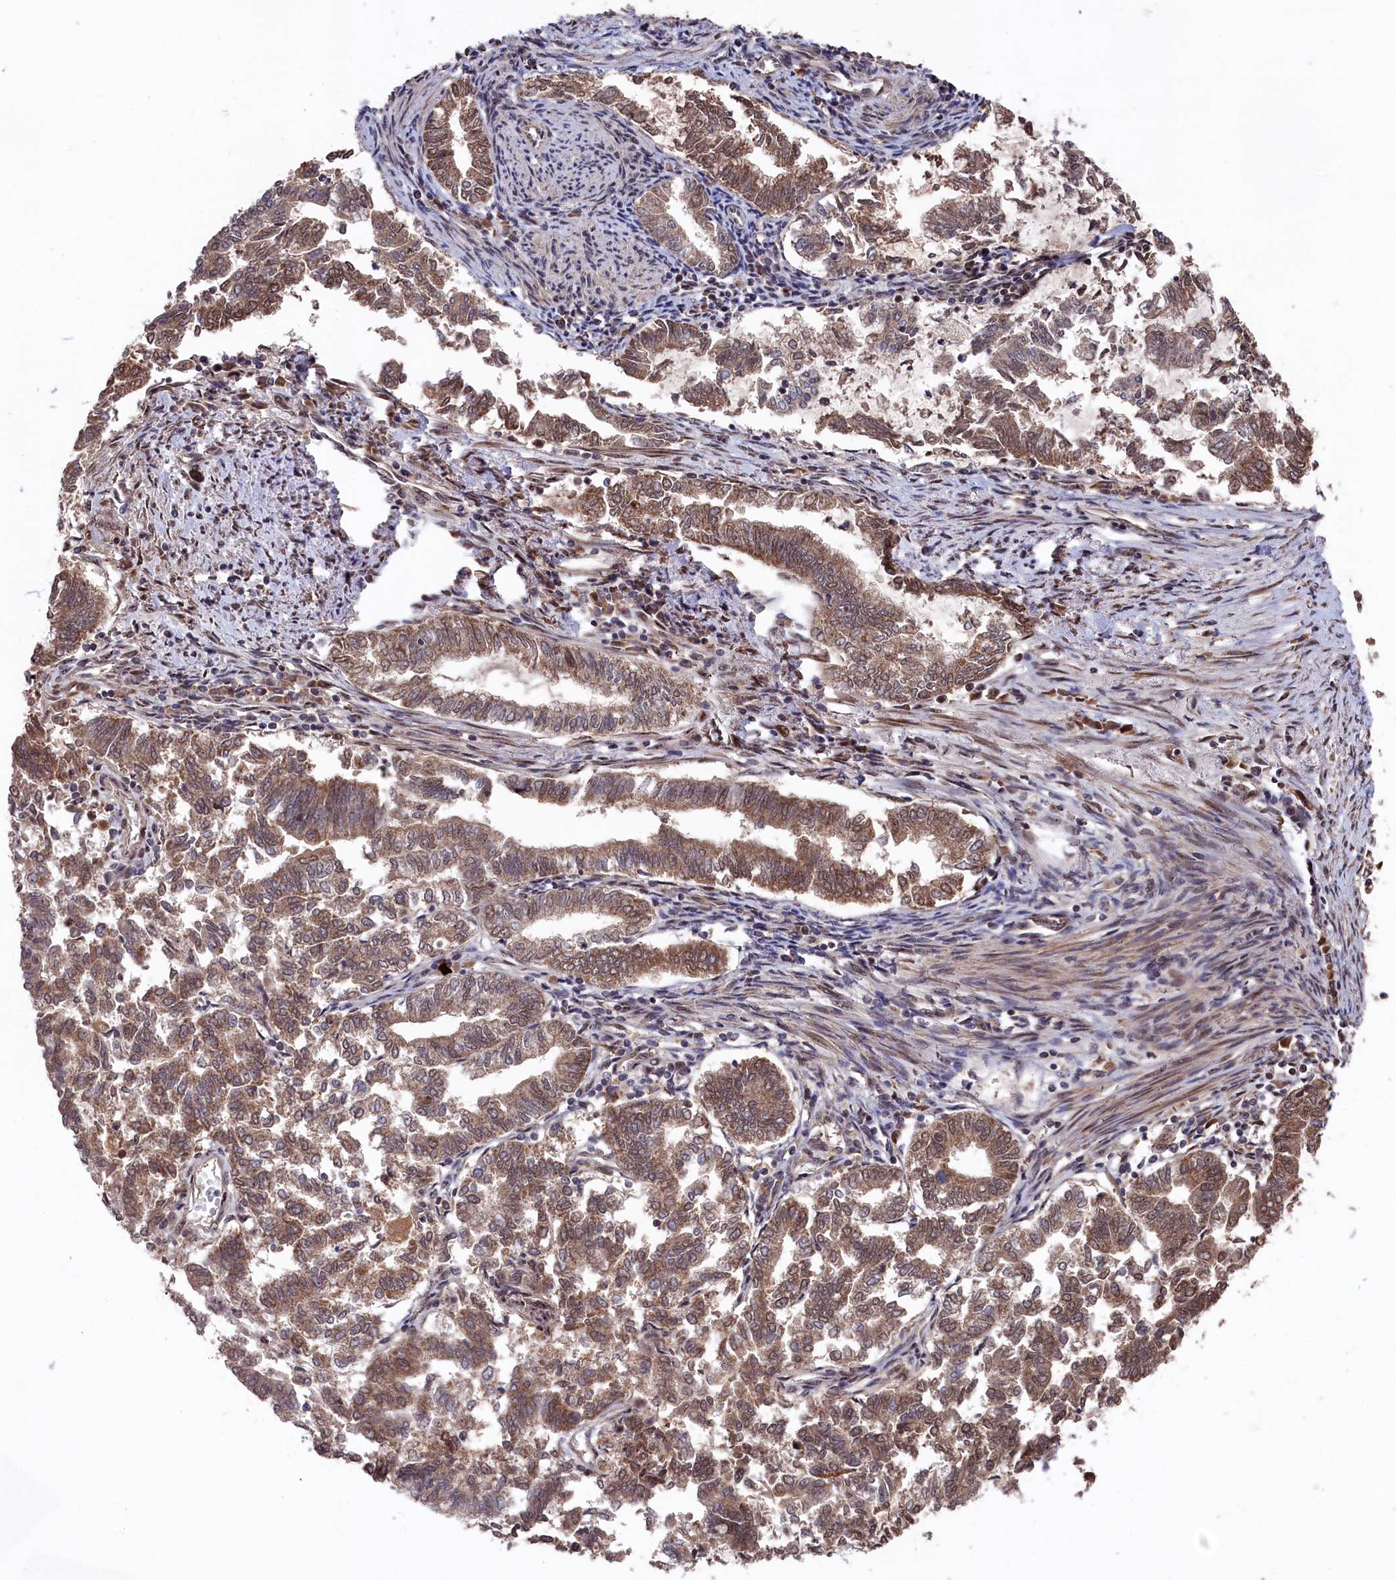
{"staining": {"intensity": "moderate", "quantity": ">75%", "location": "cytoplasmic/membranous,nuclear"}, "tissue": "endometrial cancer", "cell_type": "Tumor cells", "image_type": "cancer", "snomed": [{"axis": "morphology", "description": "Adenocarcinoma, NOS"}, {"axis": "topography", "description": "Endometrium"}], "caption": "Immunohistochemistry staining of endometrial cancer (adenocarcinoma), which demonstrates medium levels of moderate cytoplasmic/membranous and nuclear staining in about >75% of tumor cells indicating moderate cytoplasmic/membranous and nuclear protein expression. The staining was performed using DAB (3,3'-diaminobenzidine) (brown) for protein detection and nuclei were counterstained in hematoxylin (blue).", "gene": "CLPX", "patient": {"sex": "female", "age": 79}}